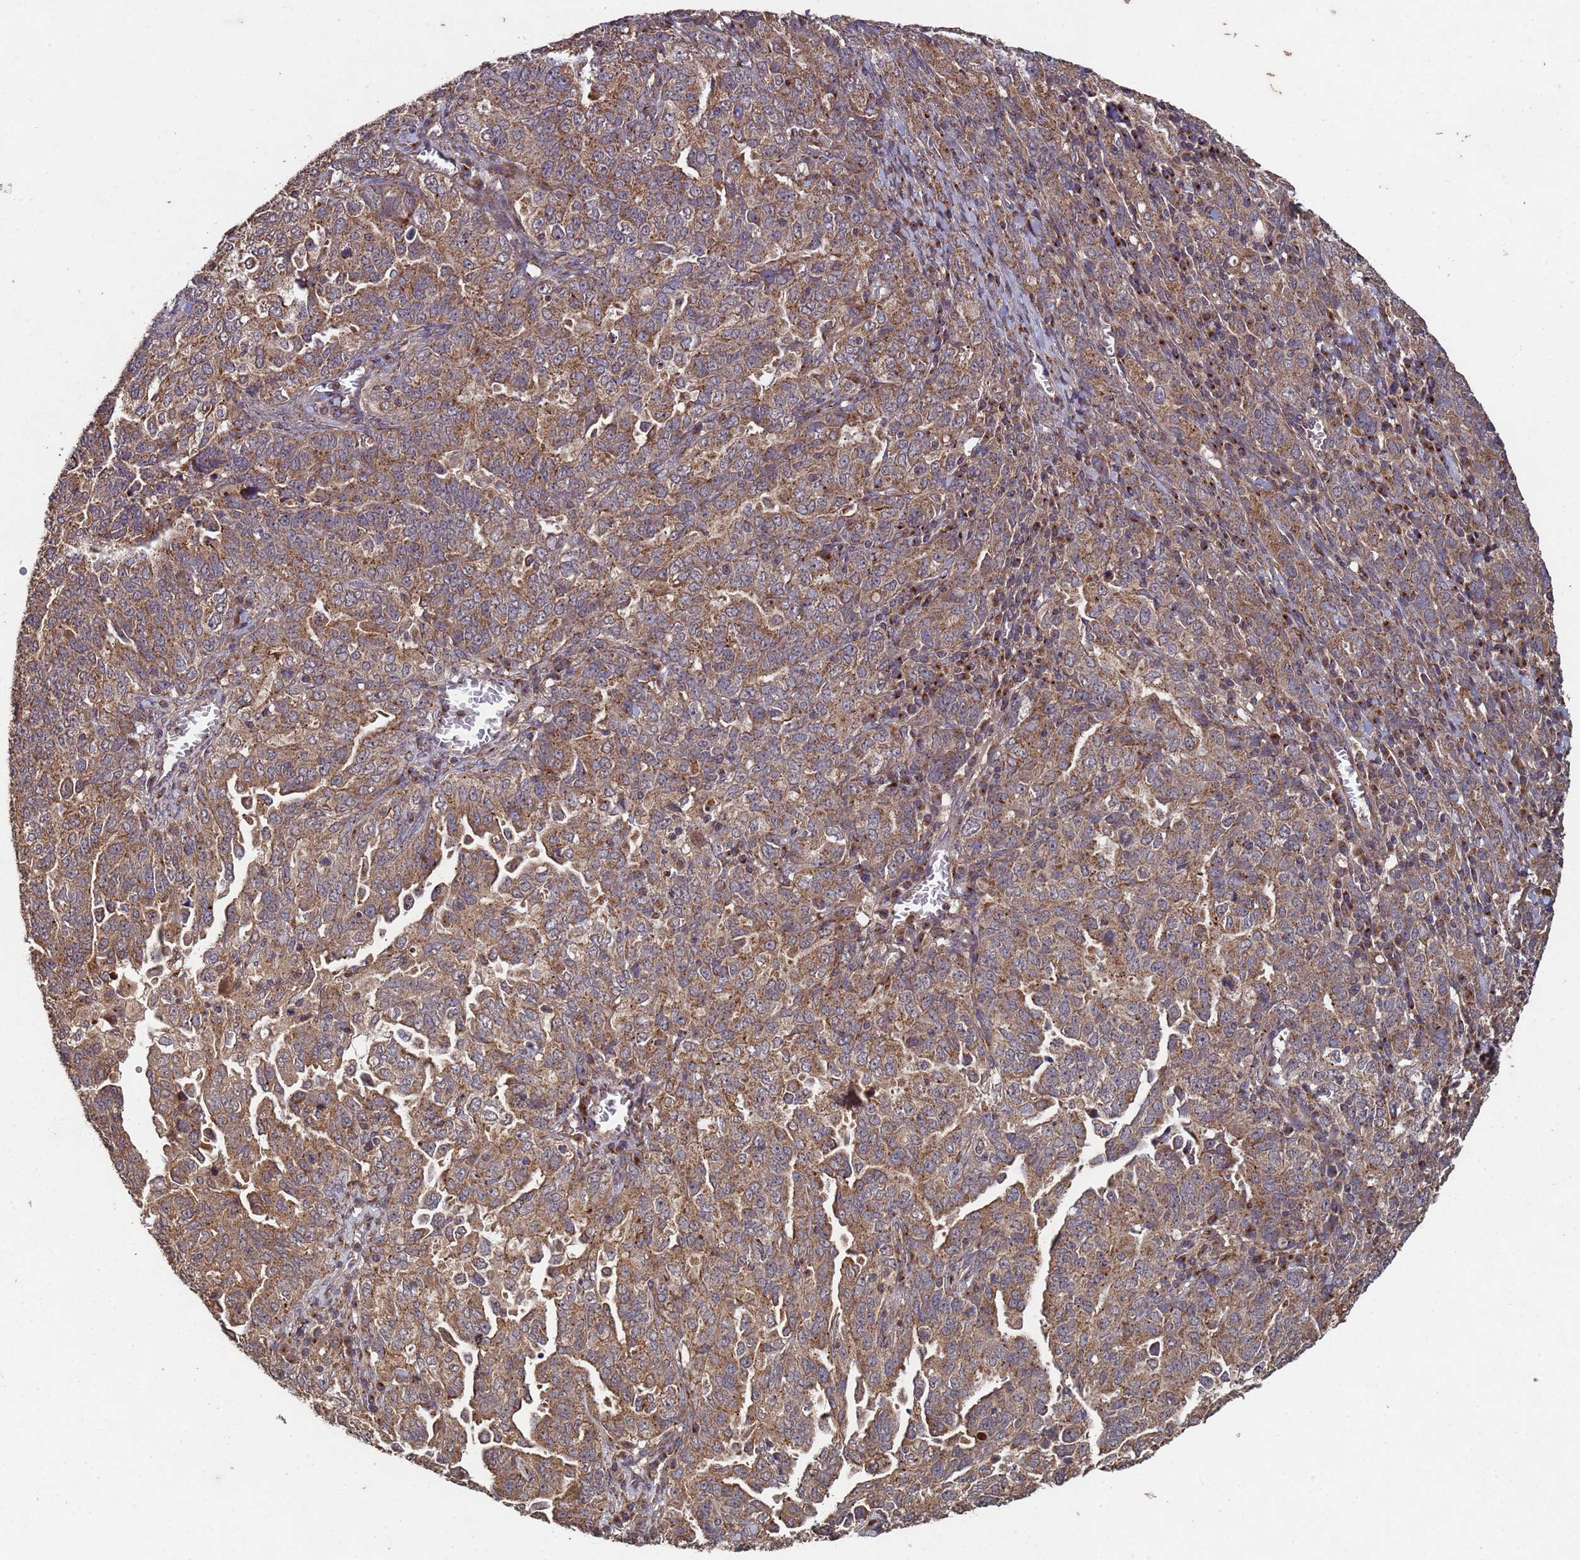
{"staining": {"intensity": "moderate", "quantity": ">75%", "location": "cytoplasmic/membranous"}, "tissue": "ovarian cancer", "cell_type": "Tumor cells", "image_type": "cancer", "snomed": [{"axis": "morphology", "description": "Carcinoma, endometroid"}, {"axis": "topography", "description": "Ovary"}], "caption": "Ovarian cancer (endometroid carcinoma) stained with immunohistochemistry (IHC) shows moderate cytoplasmic/membranous expression in approximately >75% of tumor cells.", "gene": "FASTKD1", "patient": {"sex": "female", "age": 62}}